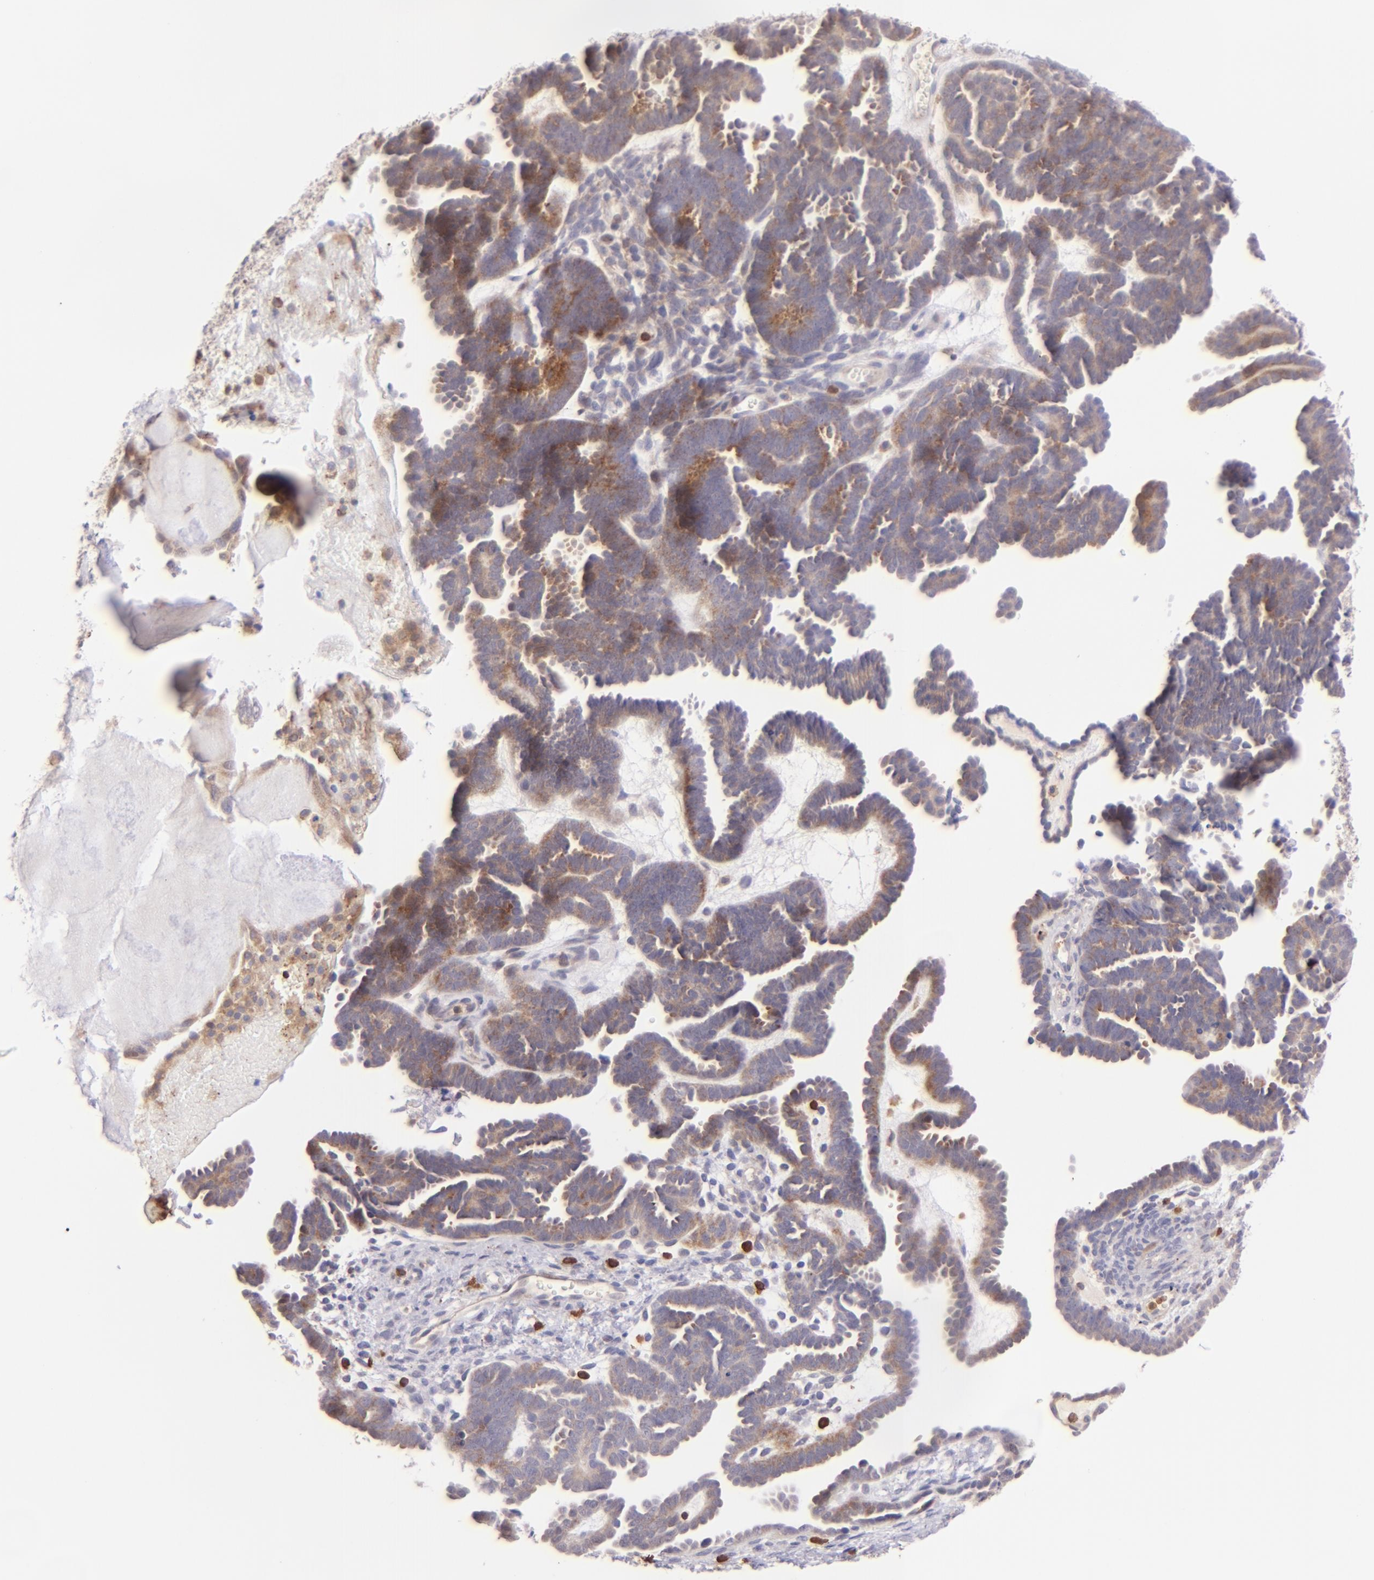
{"staining": {"intensity": "moderate", "quantity": ">75%", "location": "cytoplasmic/membranous"}, "tissue": "endometrial cancer", "cell_type": "Tumor cells", "image_type": "cancer", "snomed": [{"axis": "morphology", "description": "Neoplasm, malignant, NOS"}, {"axis": "topography", "description": "Endometrium"}], "caption": "Protein positivity by immunohistochemistry (IHC) demonstrates moderate cytoplasmic/membranous positivity in about >75% of tumor cells in endometrial cancer. The protein of interest is shown in brown color, while the nuclei are stained blue.", "gene": "BTK", "patient": {"sex": "female", "age": 74}}